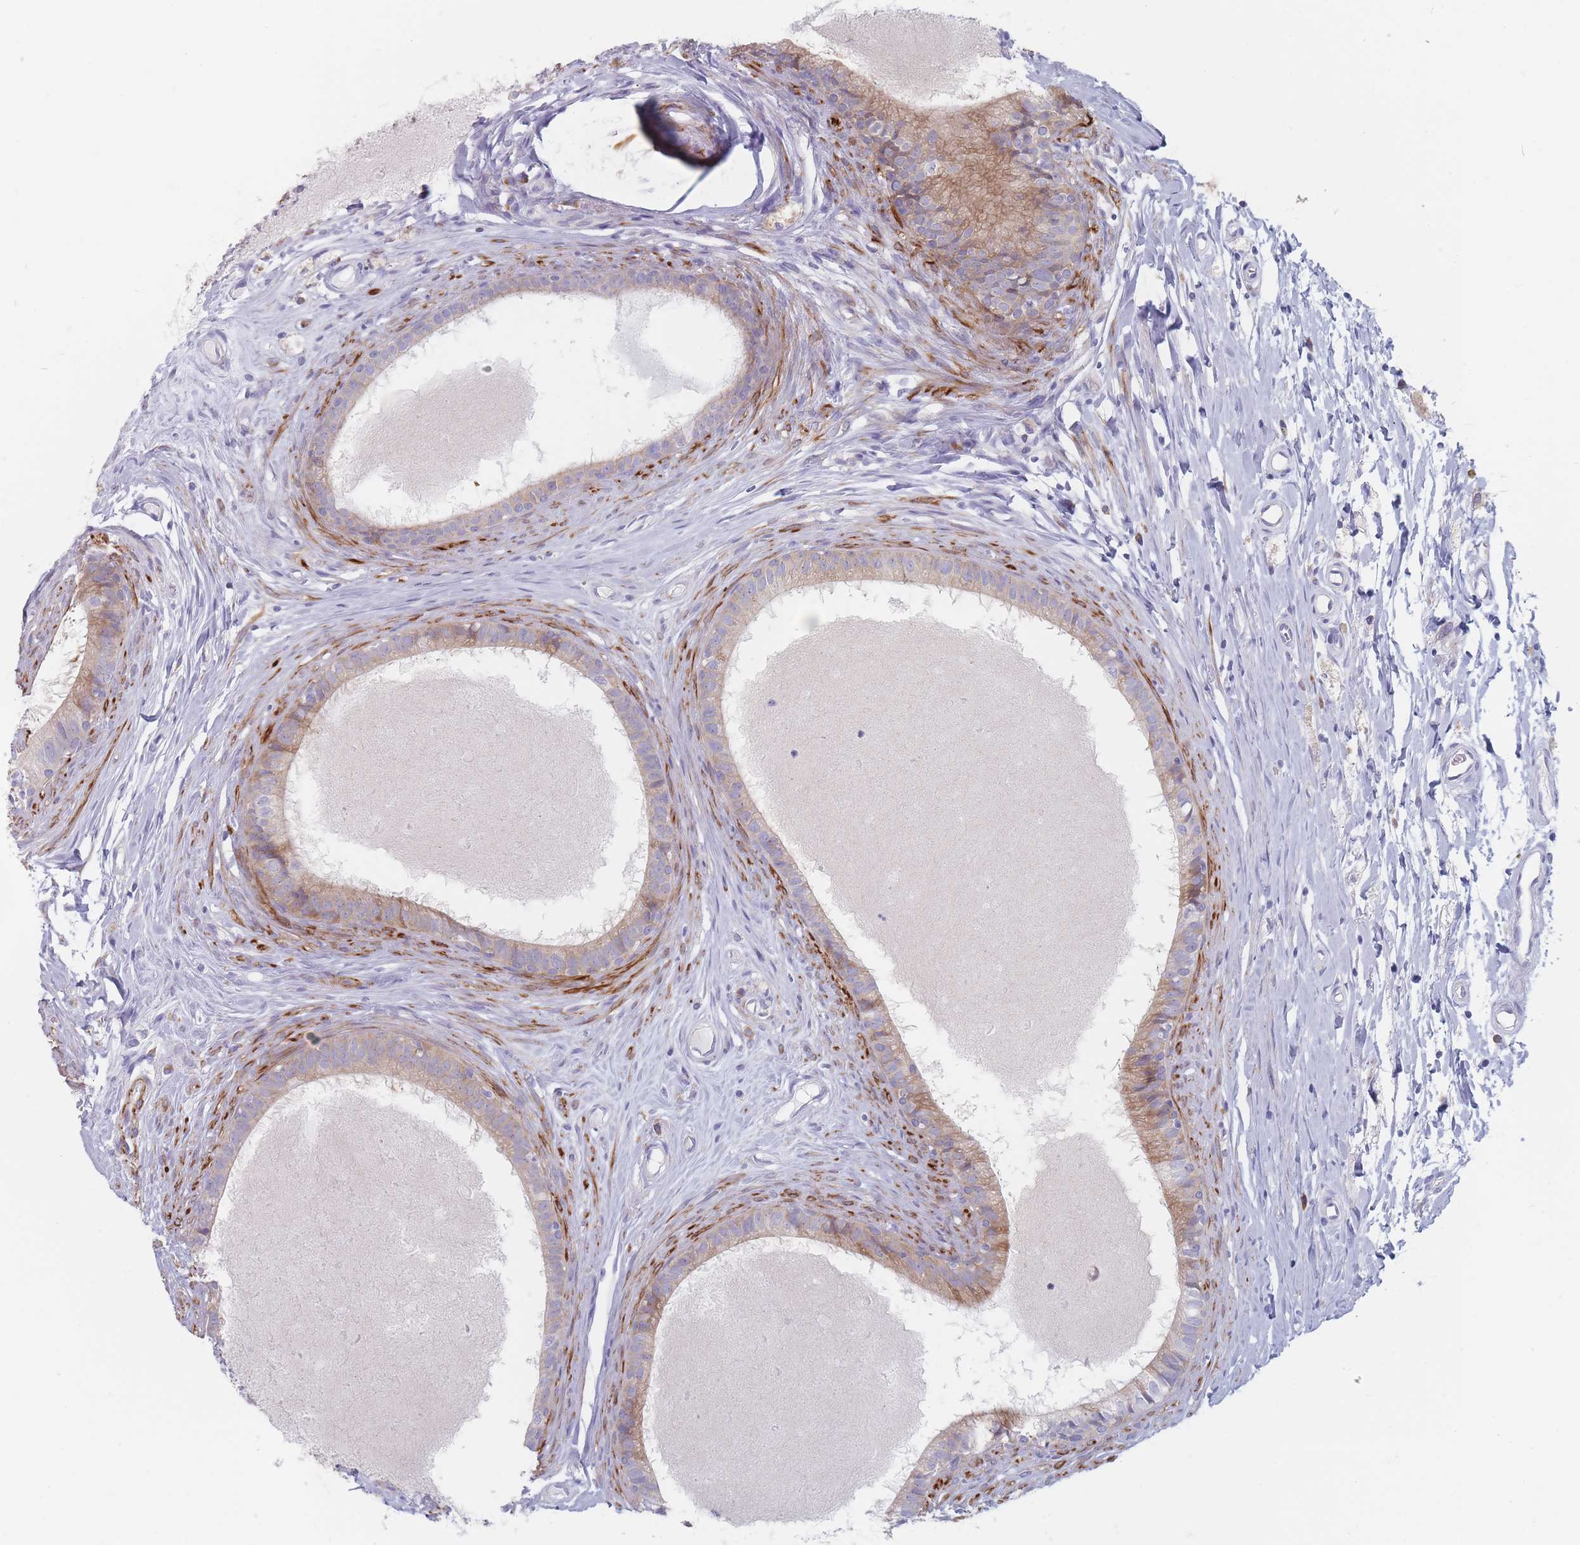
{"staining": {"intensity": "moderate", "quantity": "25%-75%", "location": "cytoplasmic/membranous"}, "tissue": "epididymis", "cell_type": "Glandular cells", "image_type": "normal", "snomed": [{"axis": "morphology", "description": "Normal tissue, NOS"}, {"axis": "topography", "description": "Epididymis"}], "caption": "Glandular cells display moderate cytoplasmic/membranous staining in about 25%-75% of cells in normal epididymis. Nuclei are stained in blue.", "gene": "ERBIN", "patient": {"sex": "male", "age": 80}}